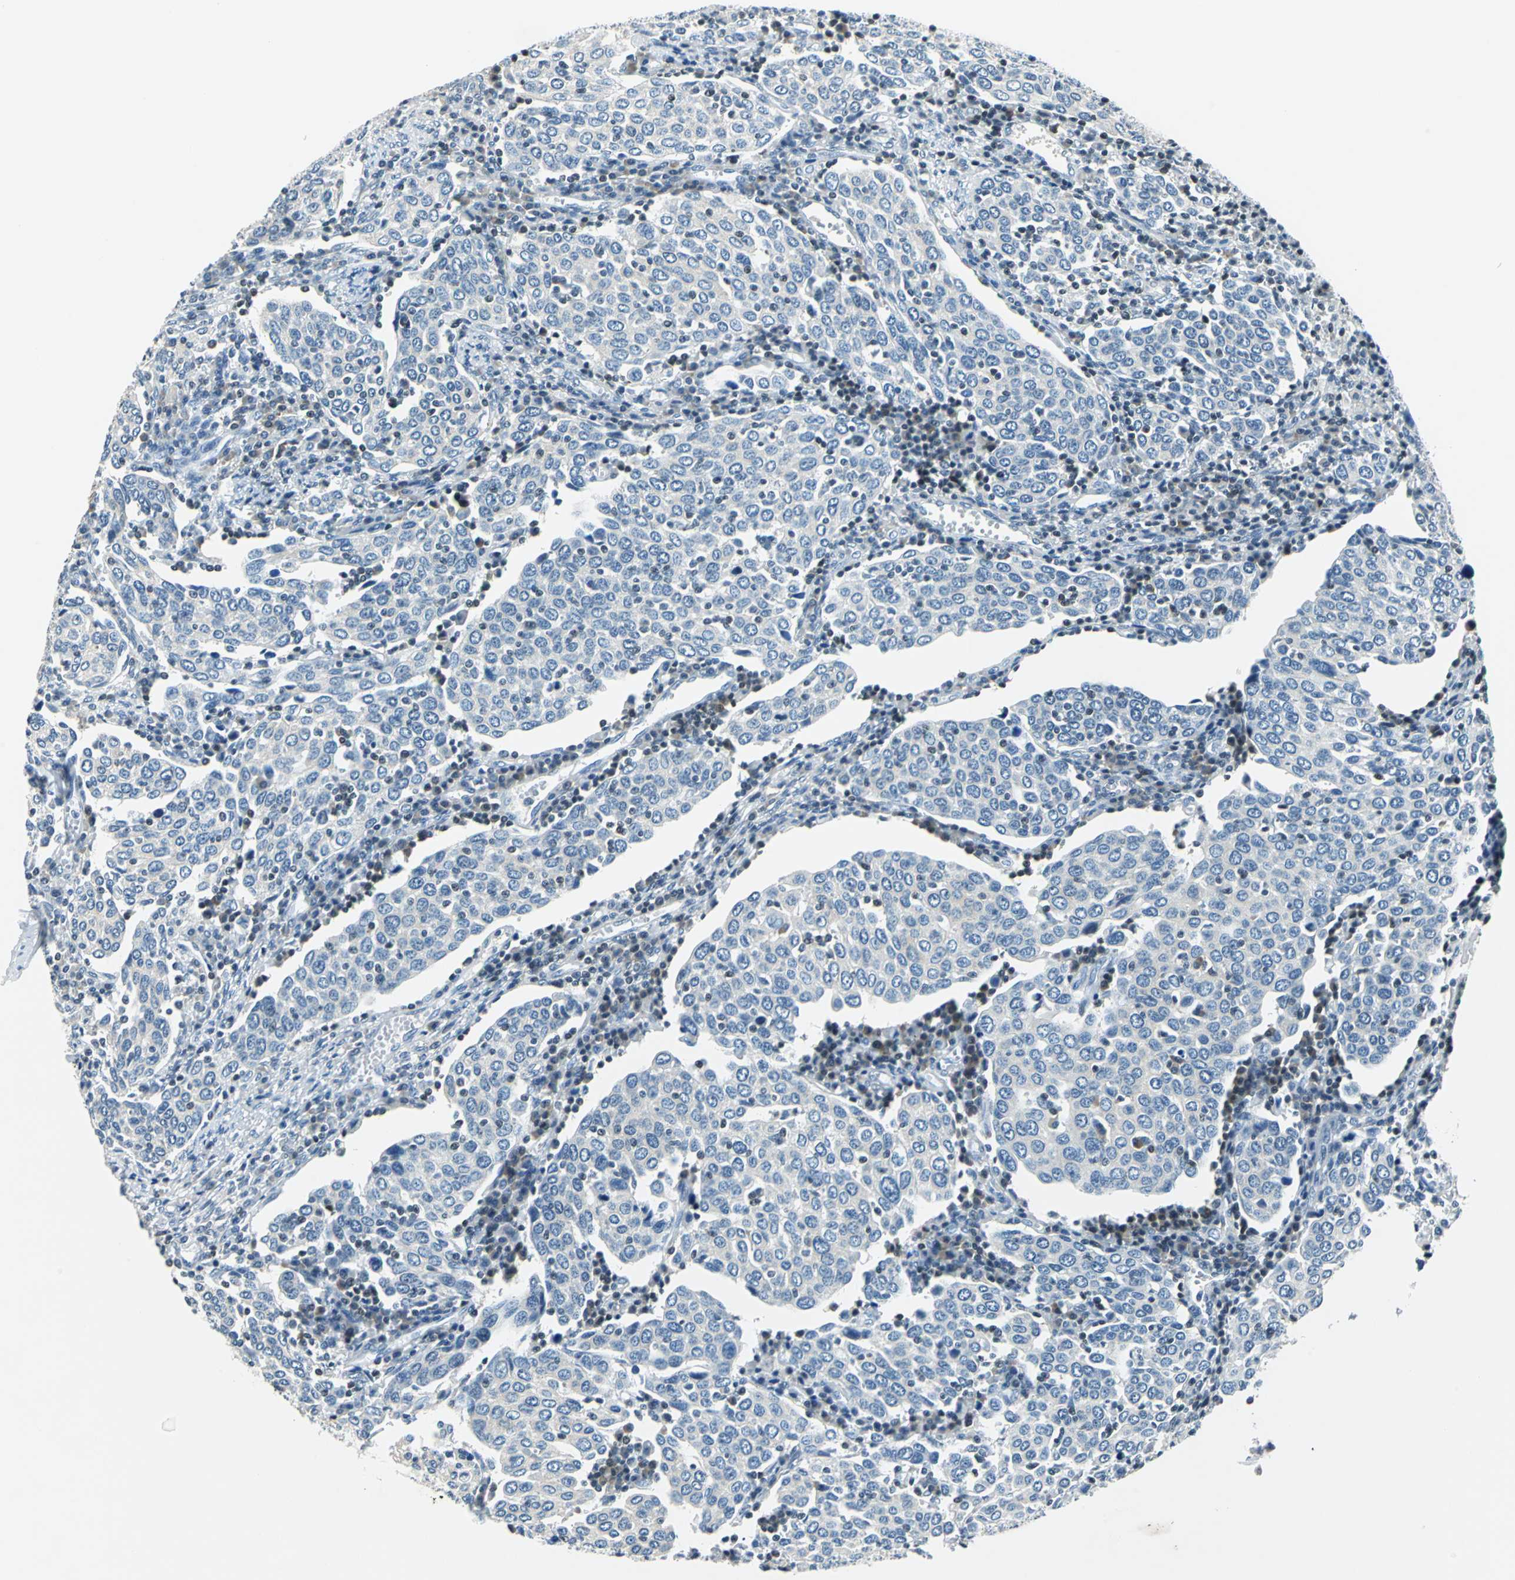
{"staining": {"intensity": "negative", "quantity": "none", "location": "none"}, "tissue": "cervical cancer", "cell_type": "Tumor cells", "image_type": "cancer", "snomed": [{"axis": "morphology", "description": "Squamous cell carcinoma, NOS"}, {"axis": "topography", "description": "Cervix"}], "caption": "An IHC photomicrograph of squamous cell carcinoma (cervical) is shown. There is no staining in tumor cells of squamous cell carcinoma (cervical).", "gene": "HCFC2", "patient": {"sex": "female", "age": 40}}